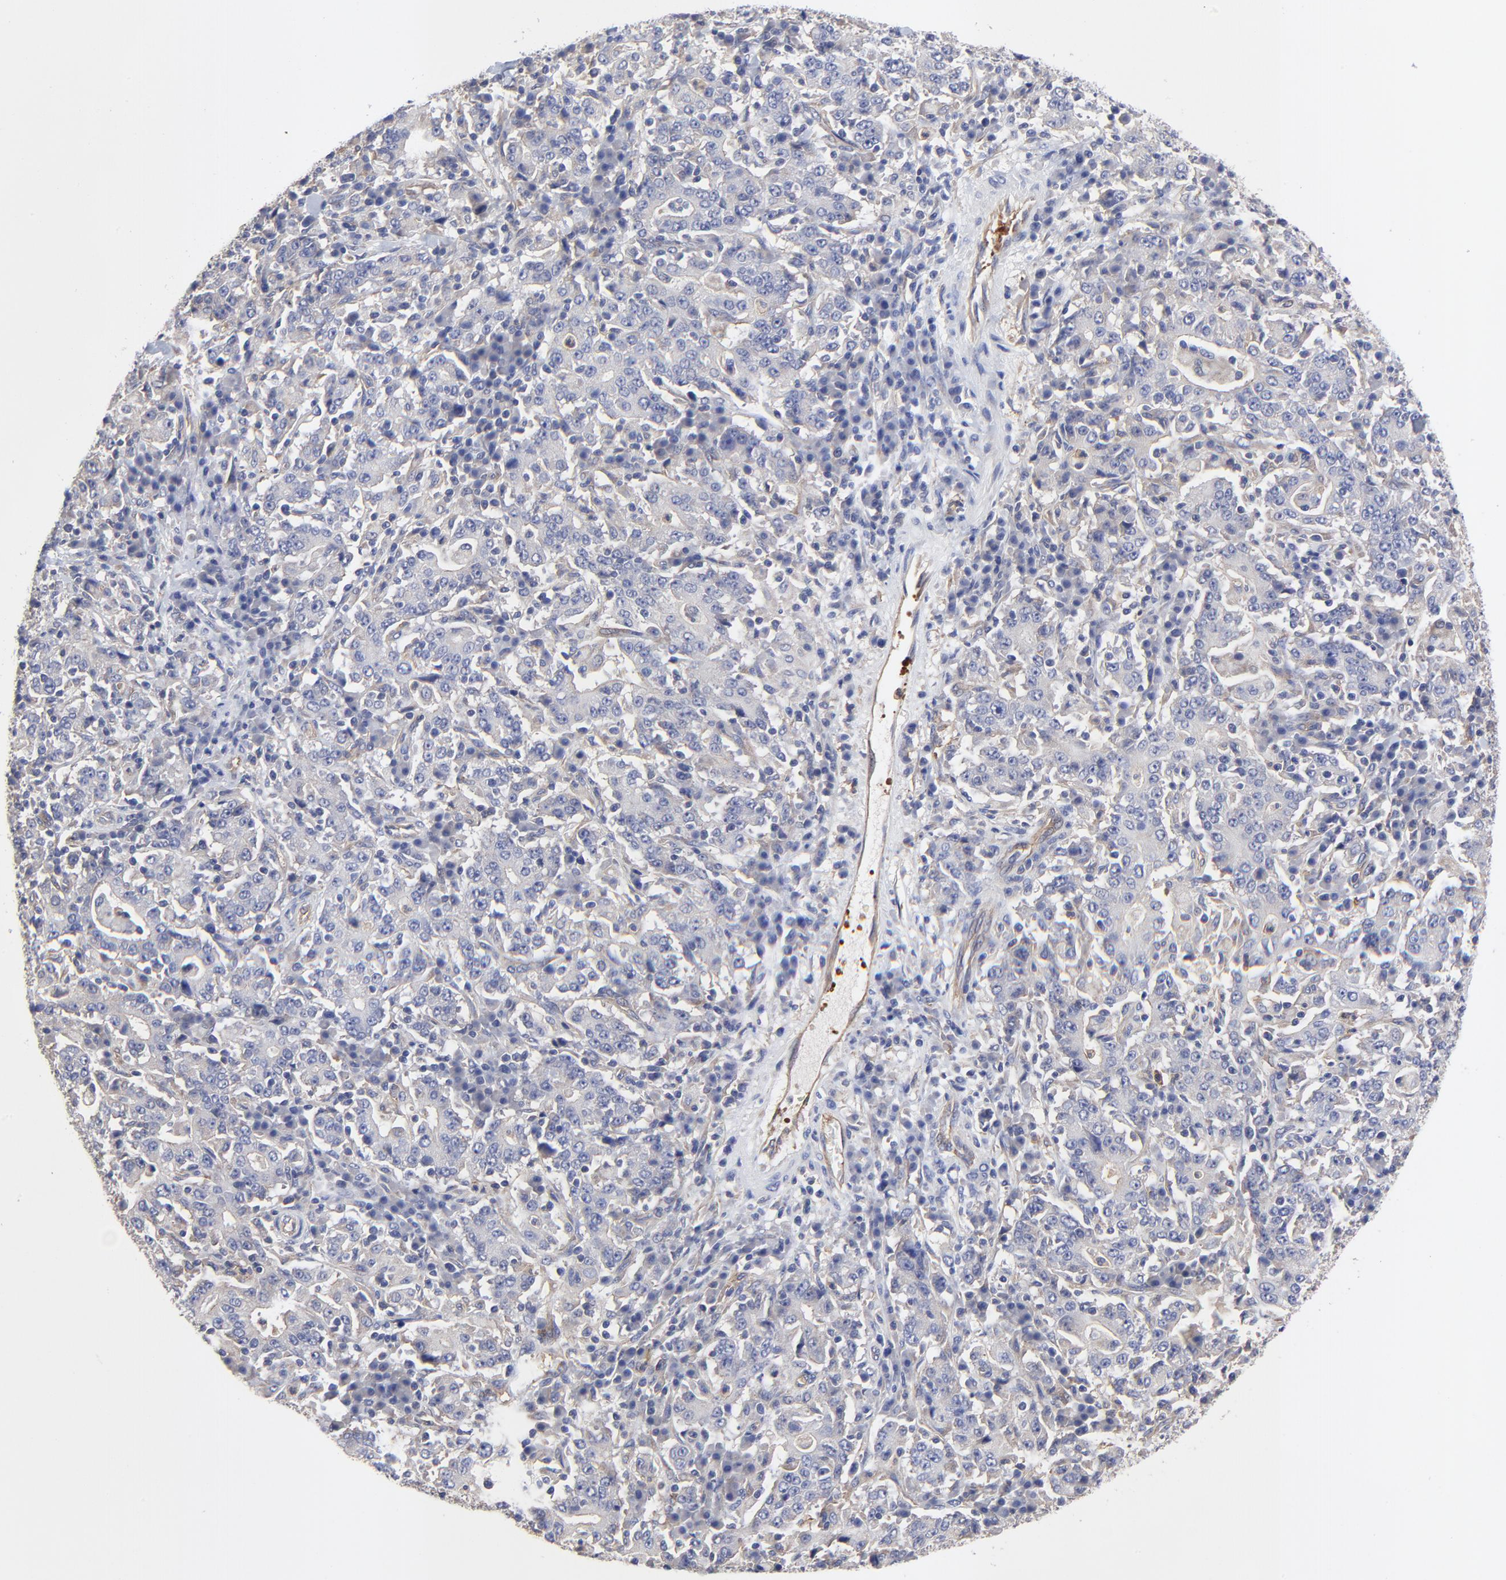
{"staining": {"intensity": "negative", "quantity": "none", "location": "none"}, "tissue": "stomach cancer", "cell_type": "Tumor cells", "image_type": "cancer", "snomed": [{"axis": "morphology", "description": "Normal tissue, NOS"}, {"axis": "morphology", "description": "Adenocarcinoma, NOS"}, {"axis": "topography", "description": "Stomach, upper"}, {"axis": "topography", "description": "Stomach"}], "caption": "This is a histopathology image of IHC staining of stomach cancer (adenocarcinoma), which shows no expression in tumor cells.", "gene": "SULF2", "patient": {"sex": "male", "age": 59}}